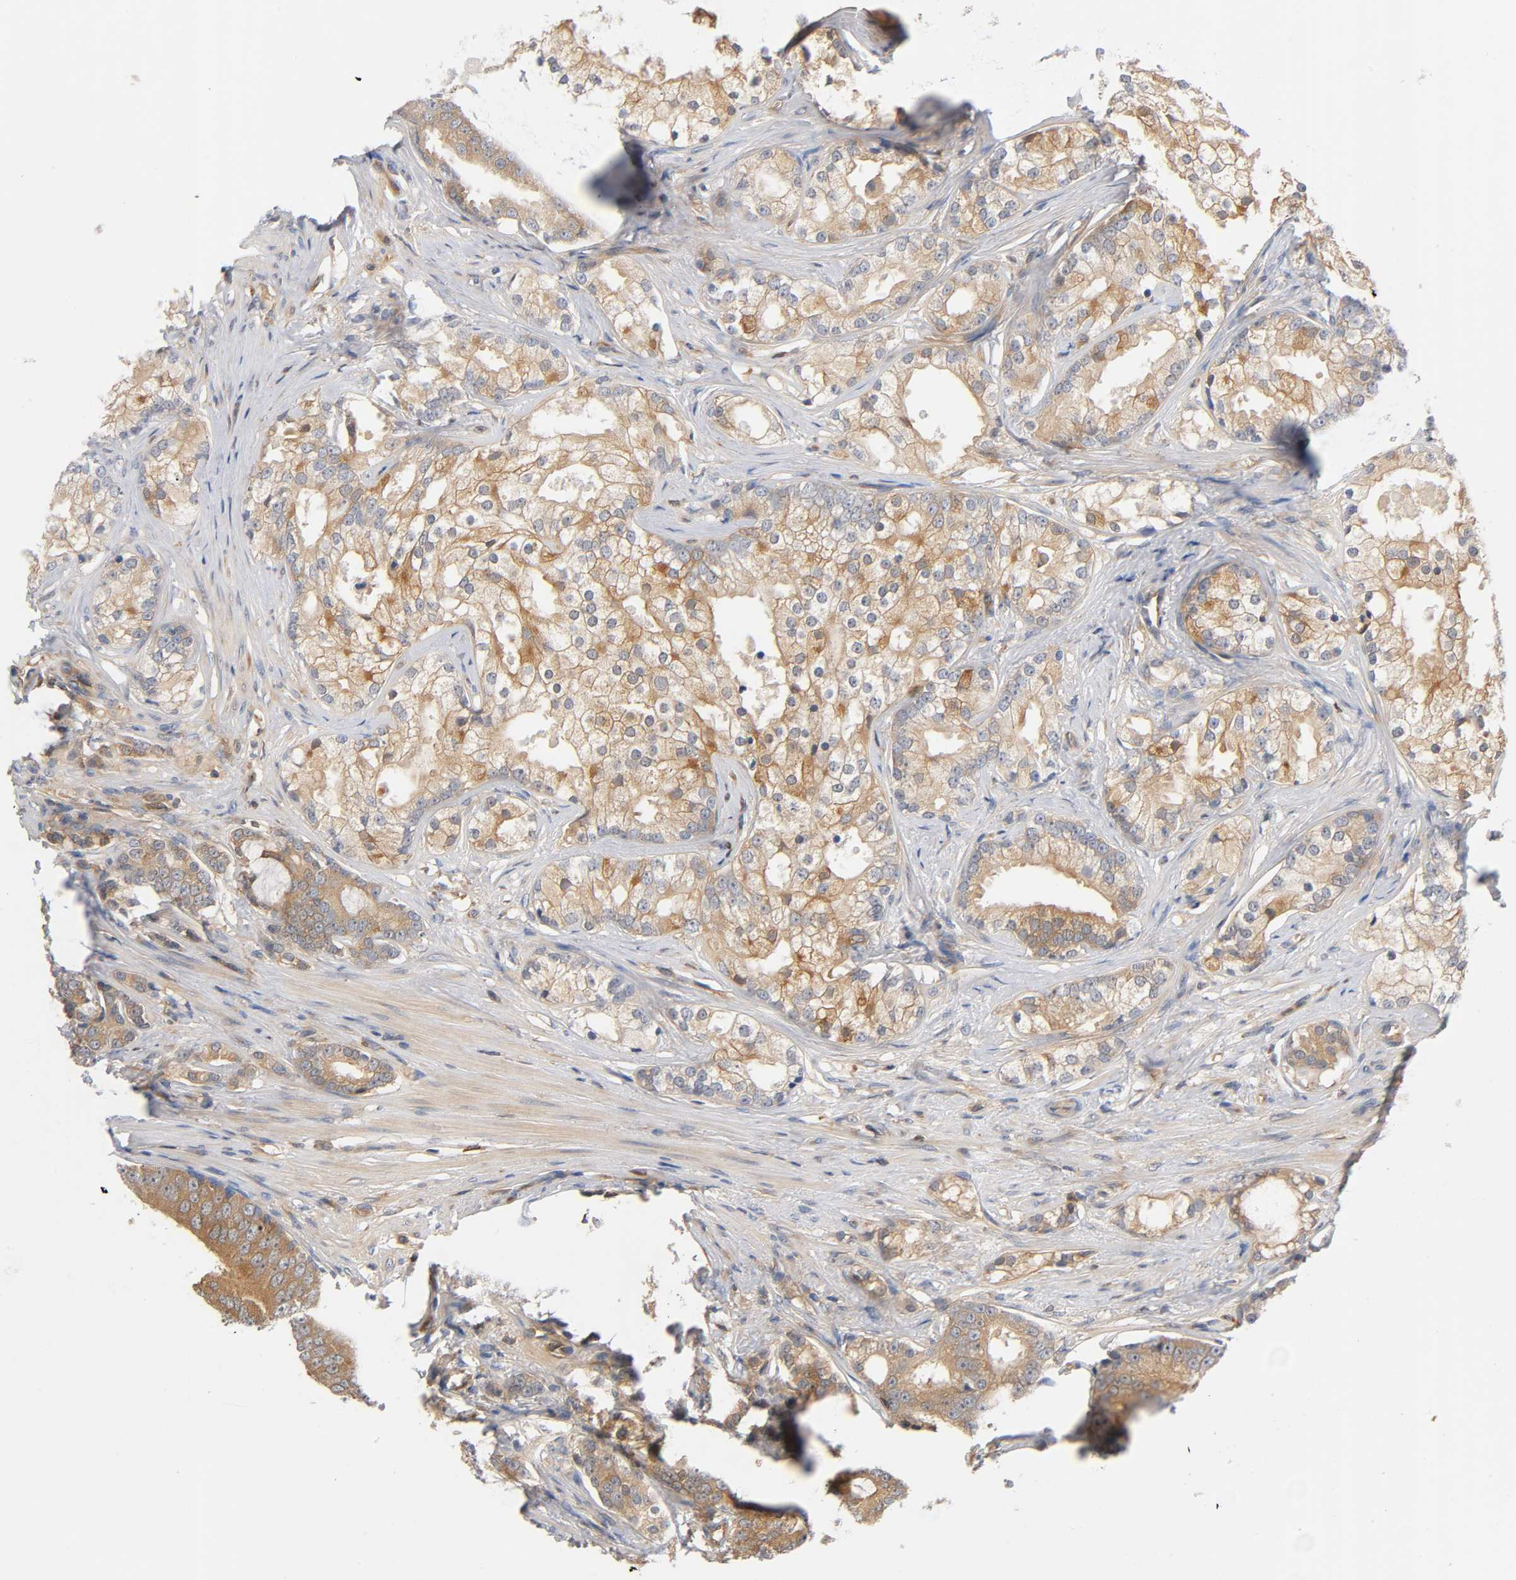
{"staining": {"intensity": "moderate", "quantity": ">75%", "location": "cytoplasmic/membranous"}, "tissue": "prostate cancer", "cell_type": "Tumor cells", "image_type": "cancer", "snomed": [{"axis": "morphology", "description": "Adenocarcinoma, Low grade"}, {"axis": "topography", "description": "Prostate"}], "caption": "This histopathology image displays IHC staining of prostate cancer, with medium moderate cytoplasmic/membranous positivity in about >75% of tumor cells.", "gene": "PRKAB1", "patient": {"sex": "male", "age": 58}}